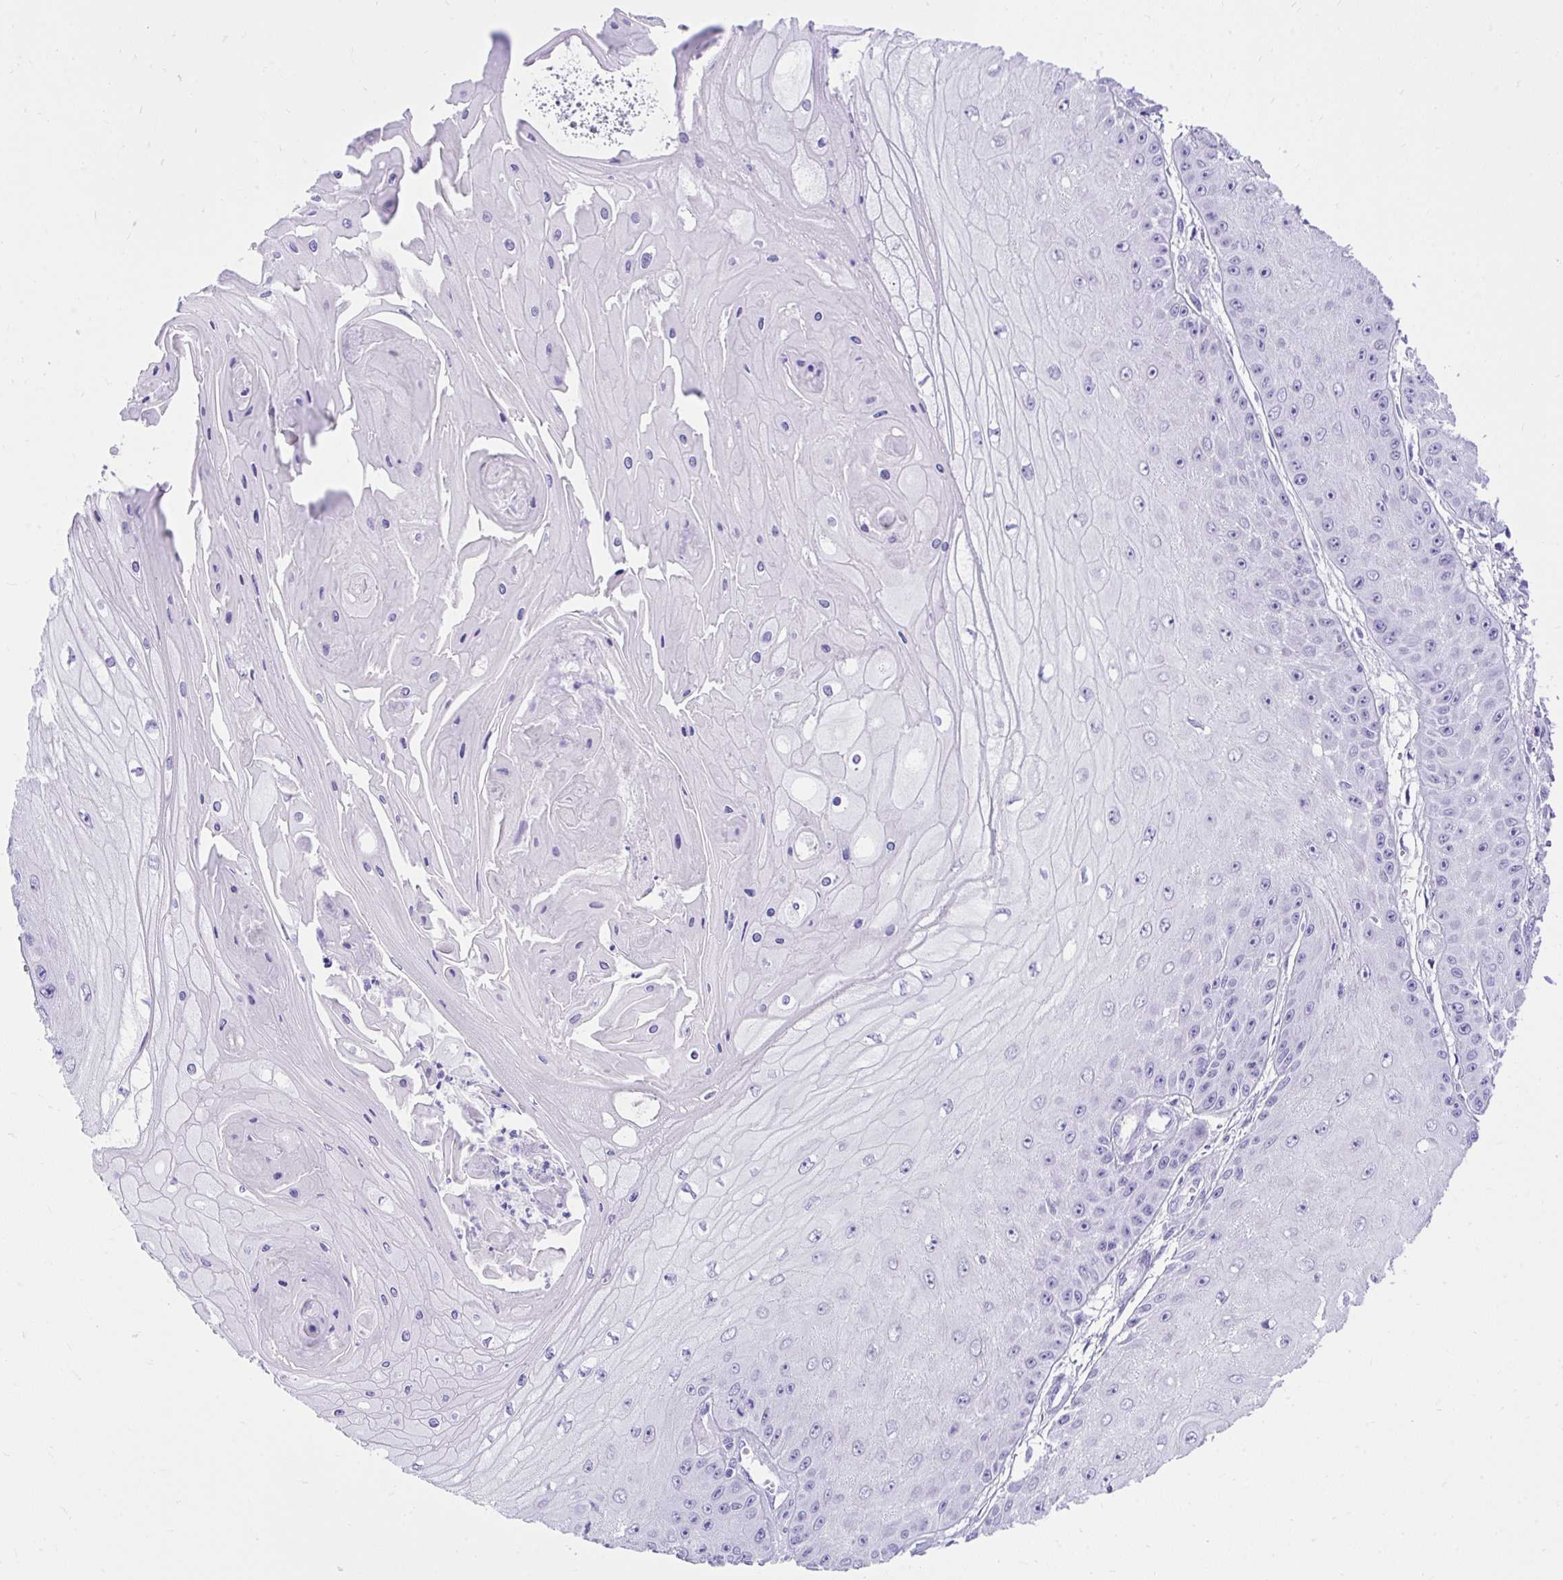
{"staining": {"intensity": "negative", "quantity": "none", "location": "none"}, "tissue": "skin cancer", "cell_type": "Tumor cells", "image_type": "cancer", "snomed": [{"axis": "morphology", "description": "Squamous cell carcinoma, NOS"}, {"axis": "topography", "description": "Skin"}], "caption": "DAB immunohistochemical staining of human skin cancer reveals no significant positivity in tumor cells. Nuclei are stained in blue.", "gene": "KCNN4", "patient": {"sex": "male", "age": 70}}